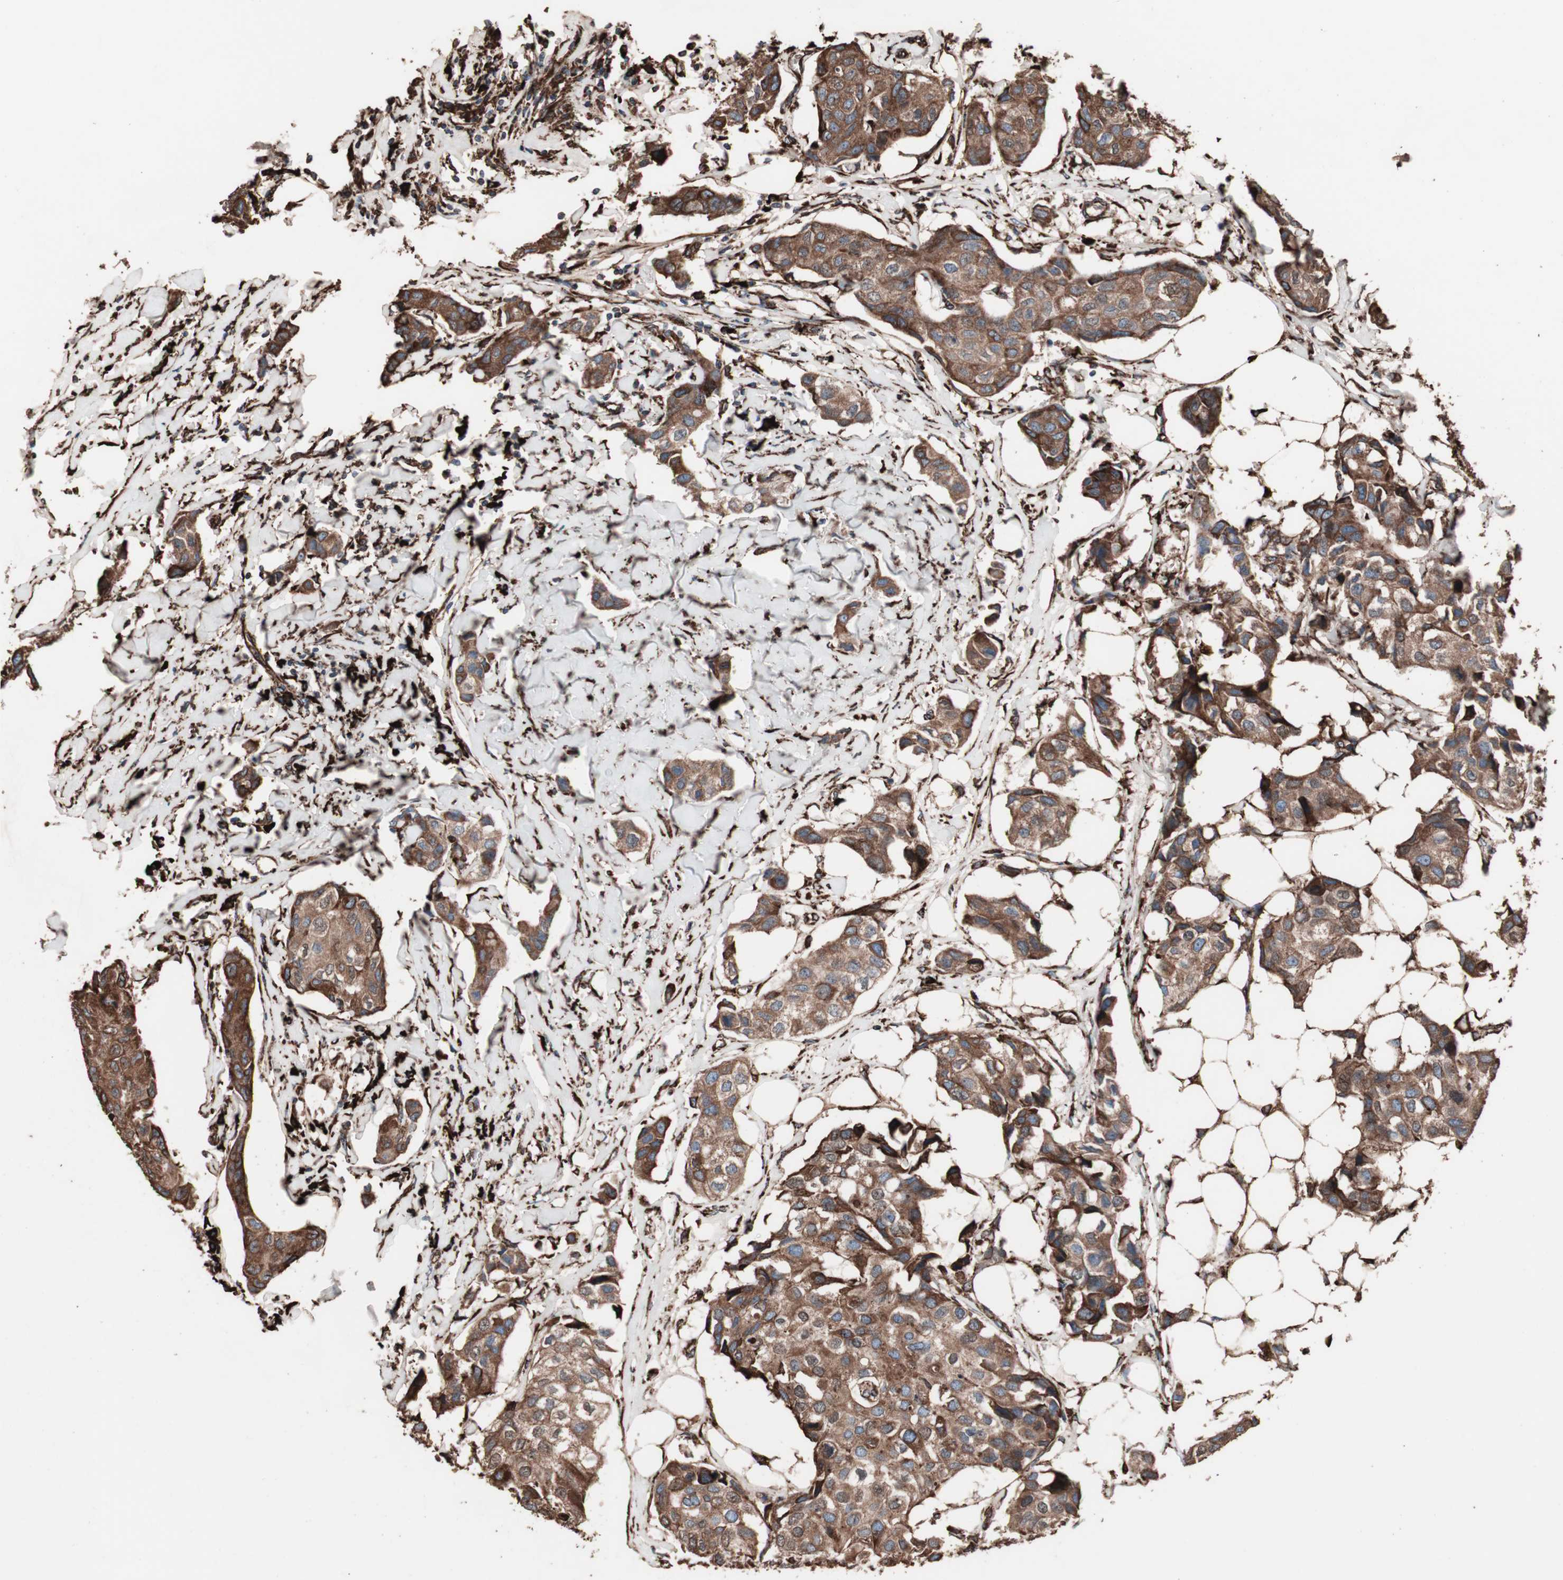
{"staining": {"intensity": "strong", "quantity": ">75%", "location": "cytoplasmic/membranous"}, "tissue": "breast cancer", "cell_type": "Tumor cells", "image_type": "cancer", "snomed": [{"axis": "morphology", "description": "Duct carcinoma"}, {"axis": "topography", "description": "Breast"}], "caption": "Approximately >75% of tumor cells in human breast cancer (intraductal carcinoma) reveal strong cytoplasmic/membranous protein staining as visualized by brown immunohistochemical staining.", "gene": "HSP90B1", "patient": {"sex": "female", "age": 80}}